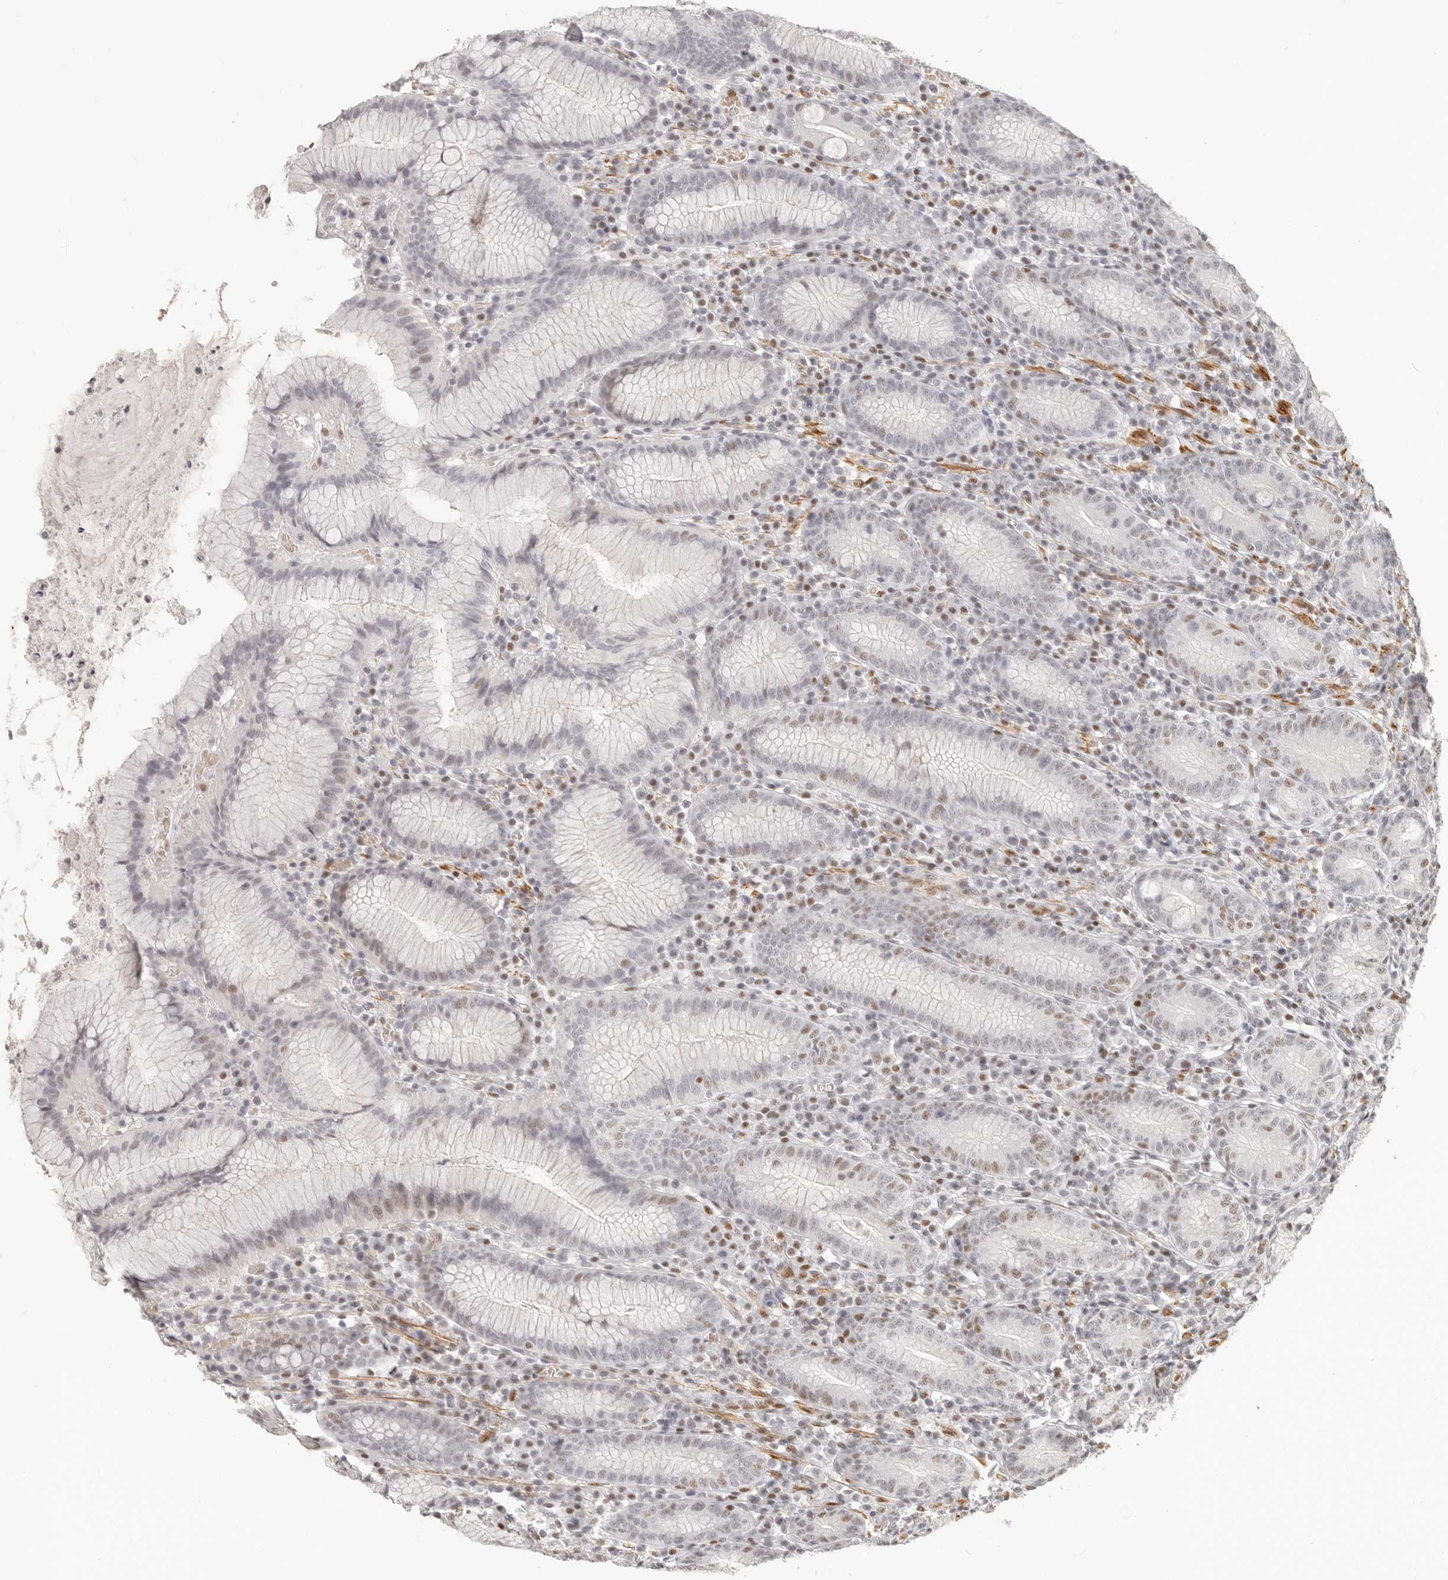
{"staining": {"intensity": "weak", "quantity": "<25%", "location": "nuclear"}, "tissue": "stomach", "cell_type": "Glandular cells", "image_type": "normal", "snomed": [{"axis": "morphology", "description": "Normal tissue, NOS"}, {"axis": "topography", "description": "Stomach"}], "caption": "A high-resolution photomicrograph shows IHC staining of unremarkable stomach, which reveals no significant positivity in glandular cells.", "gene": "GABPA", "patient": {"sex": "male", "age": 55}}